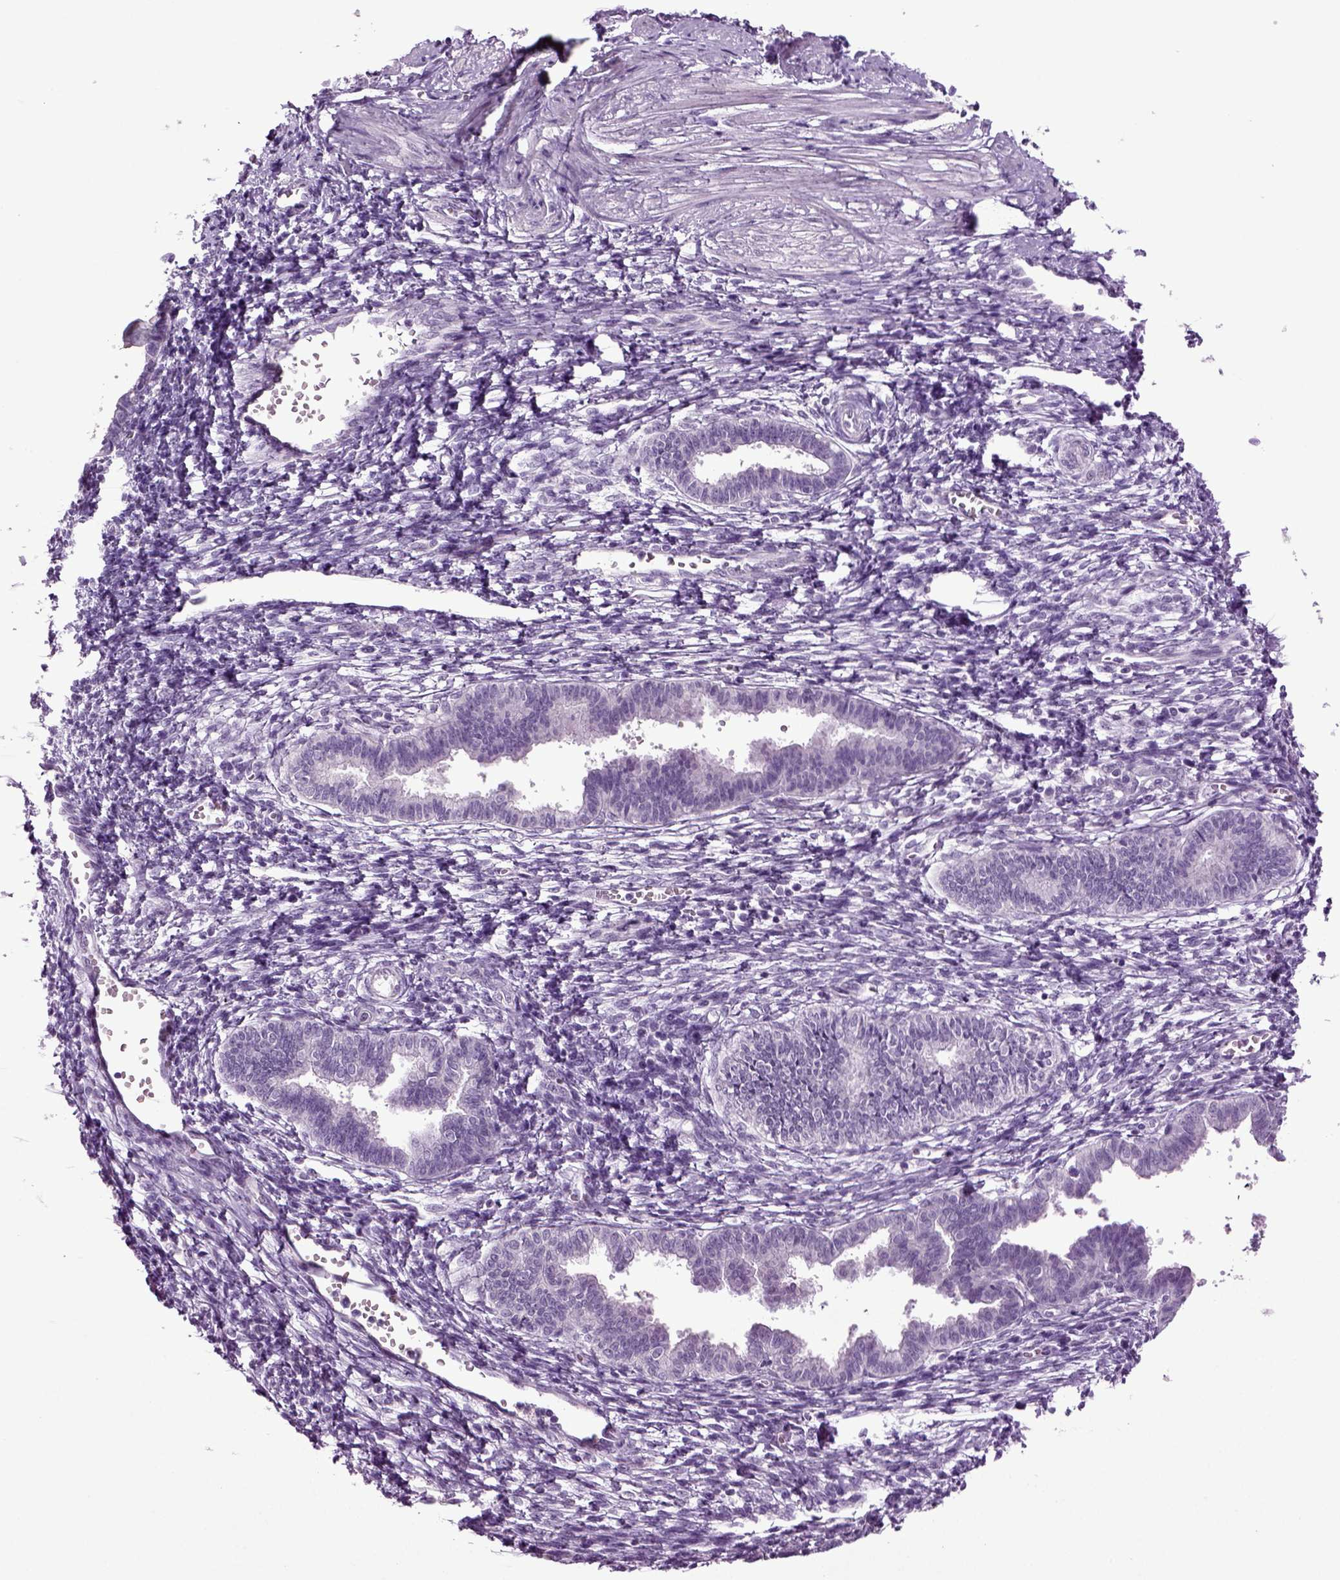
{"staining": {"intensity": "negative", "quantity": "none", "location": "none"}, "tissue": "endometrium", "cell_type": "Cells in endometrial stroma", "image_type": "normal", "snomed": [{"axis": "morphology", "description": "Normal tissue, NOS"}, {"axis": "topography", "description": "Cervix"}, {"axis": "topography", "description": "Endometrium"}], "caption": "The image exhibits no significant positivity in cells in endometrial stroma of endometrium.", "gene": "SLC17A6", "patient": {"sex": "female", "age": 37}}